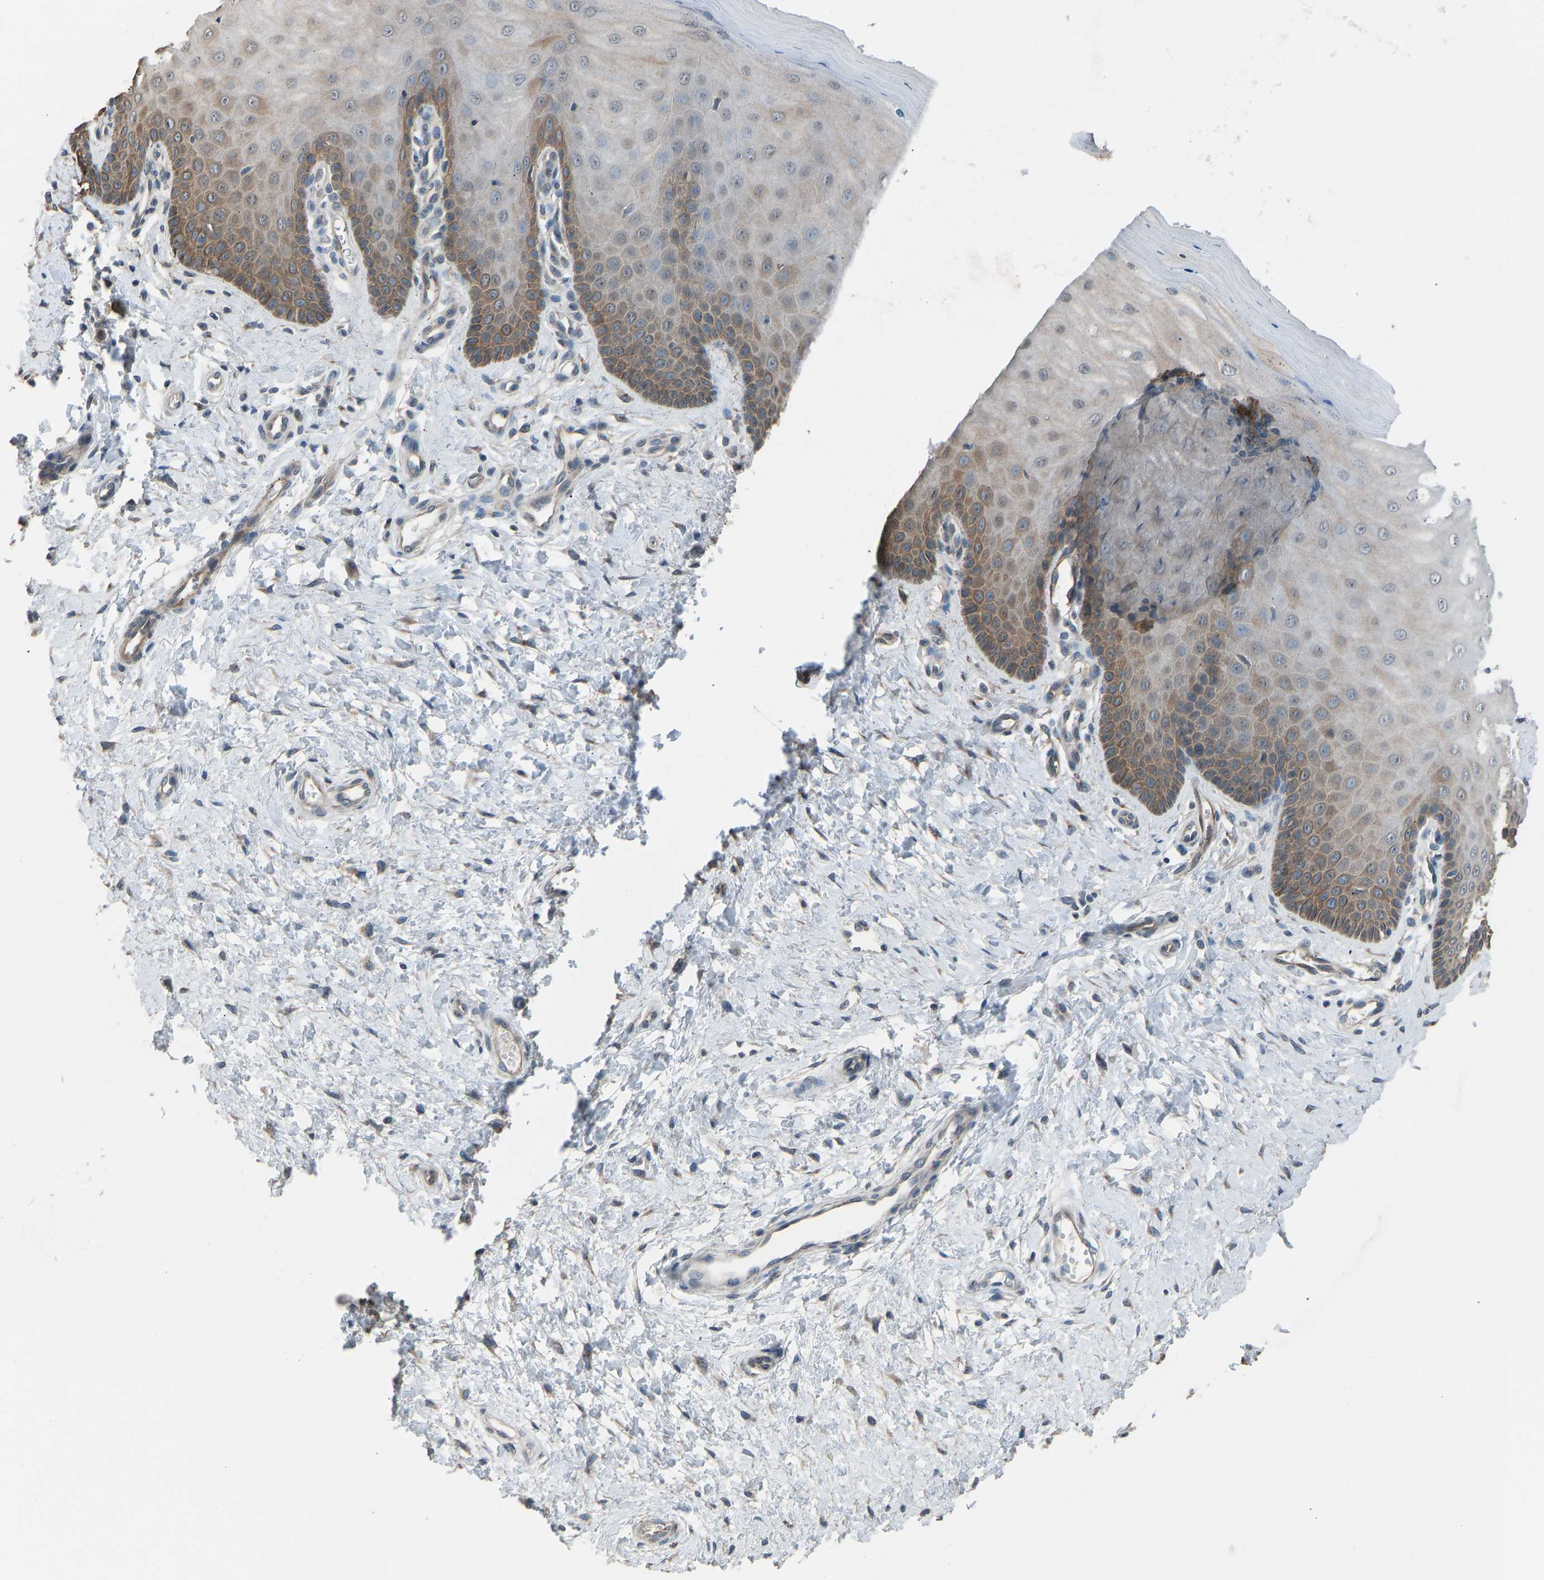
{"staining": {"intensity": "moderate", "quantity": "25%-75%", "location": "cytoplasmic/membranous"}, "tissue": "cervix", "cell_type": "Glandular cells", "image_type": "normal", "snomed": [{"axis": "morphology", "description": "Normal tissue, NOS"}, {"axis": "topography", "description": "Cervix"}], "caption": "Protein positivity by IHC exhibits moderate cytoplasmic/membranous expression in about 25%-75% of glandular cells in benign cervix. (brown staining indicates protein expression, while blue staining denotes nuclei).", "gene": "SLC43A1", "patient": {"sex": "female", "age": 55}}